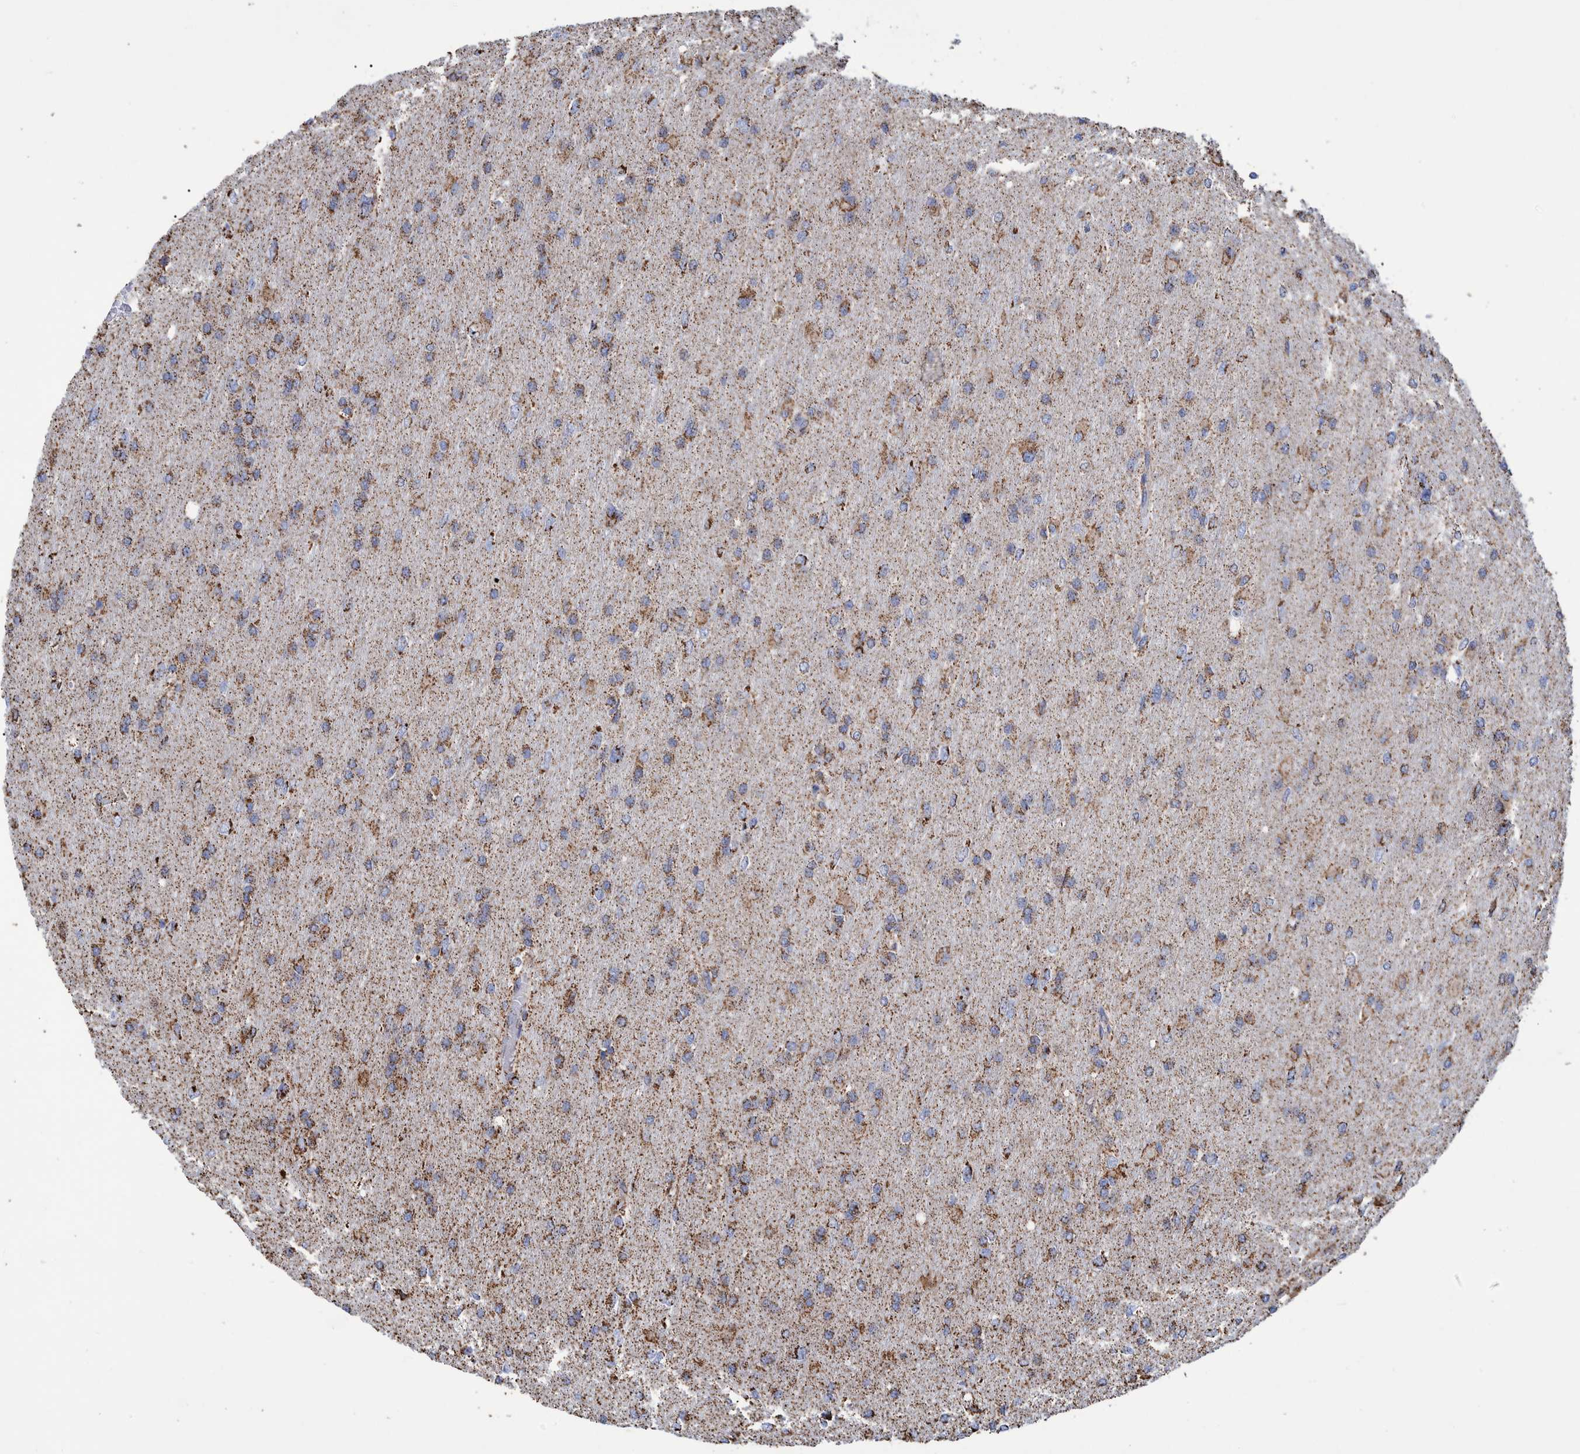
{"staining": {"intensity": "moderate", "quantity": ">75%", "location": "cytoplasmic/membranous"}, "tissue": "glioma", "cell_type": "Tumor cells", "image_type": "cancer", "snomed": [{"axis": "morphology", "description": "Glioma, malignant, High grade"}, {"axis": "topography", "description": "Cerebral cortex"}], "caption": "This is an image of IHC staining of glioma, which shows moderate positivity in the cytoplasmic/membranous of tumor cells.", "gene": "VPS26C", "patient": {"sex": "female", "age": 36}}